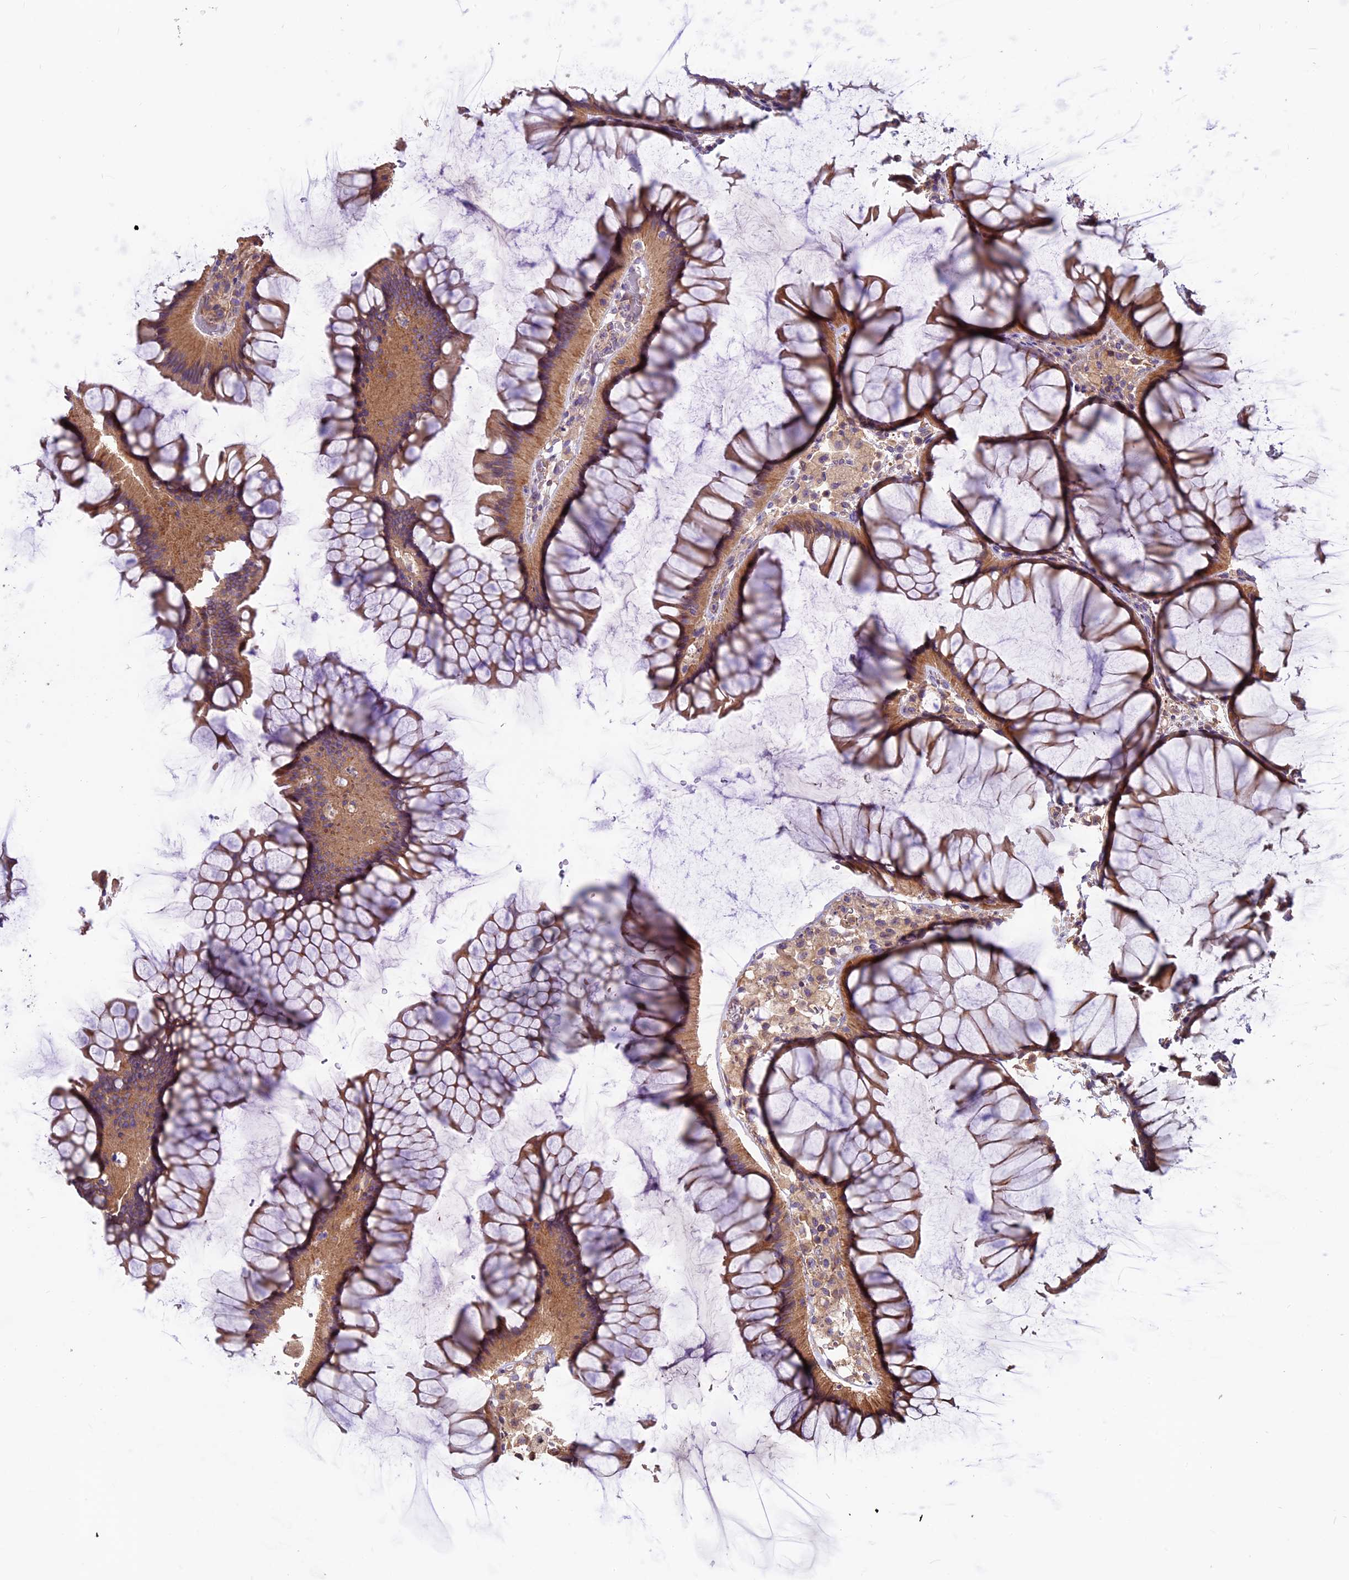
{"staining": {"intensity": "weak", "quantity": ">75%", "location": "cytoplasmic/membranous"}, "tissue": "colon", "cell_type": "Endothelial cells", "image_type": "normal", "snomed": [{"axis": "morphology", "description": "Normal tissue, NOS"}, {"axis": "topography", "description": "Colon"}], "caption": "Protein staining of unremarkable colon demonstrates weak cytoplasmic/membranous expression in about >75% of endothelial cells.", "gene": "ANO3", "patient": {"sex": "female", "age": 82}}